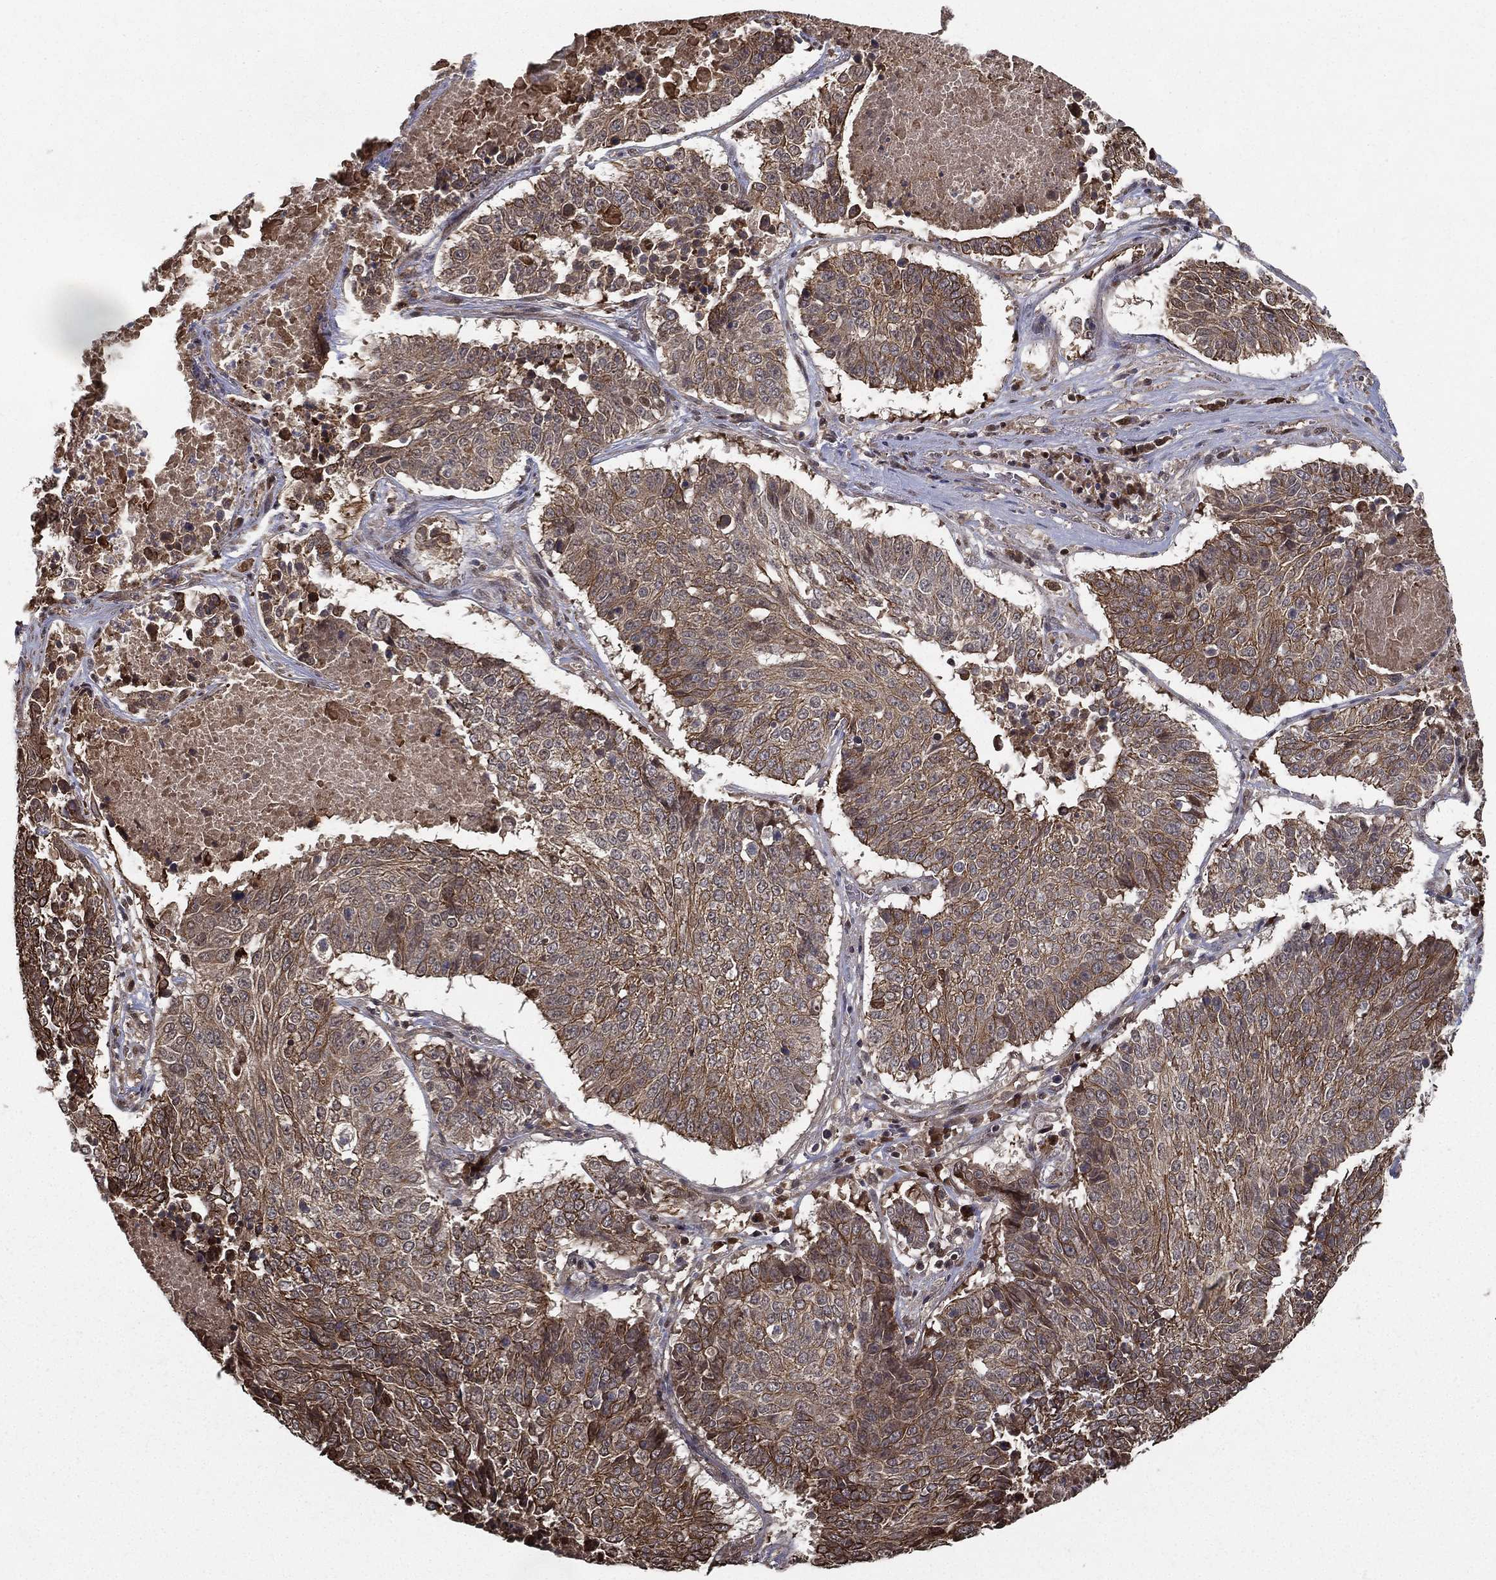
{"staining": {"intensity": "moderate", "quantity": "<25%", "location": "cytoplasmic/membranous"}, "tissue": "lung cancer", "cell_type": "Tumor cells", "image_type": "cancer", "snomed": [{"axis": "morphology", "description": "Squamous cell carcinoma, NOS"}, {"axis": "topography", "description": "Lung"}], "caption": "A histopathology image of lung cancer (squamous cell carcinoma) stained for a protein exhibits moderate cytoplasmic/membranous brown staining in tumor cells.", "gene": "SLC6A6", "patient": {"sex": "male", "age": 64}}